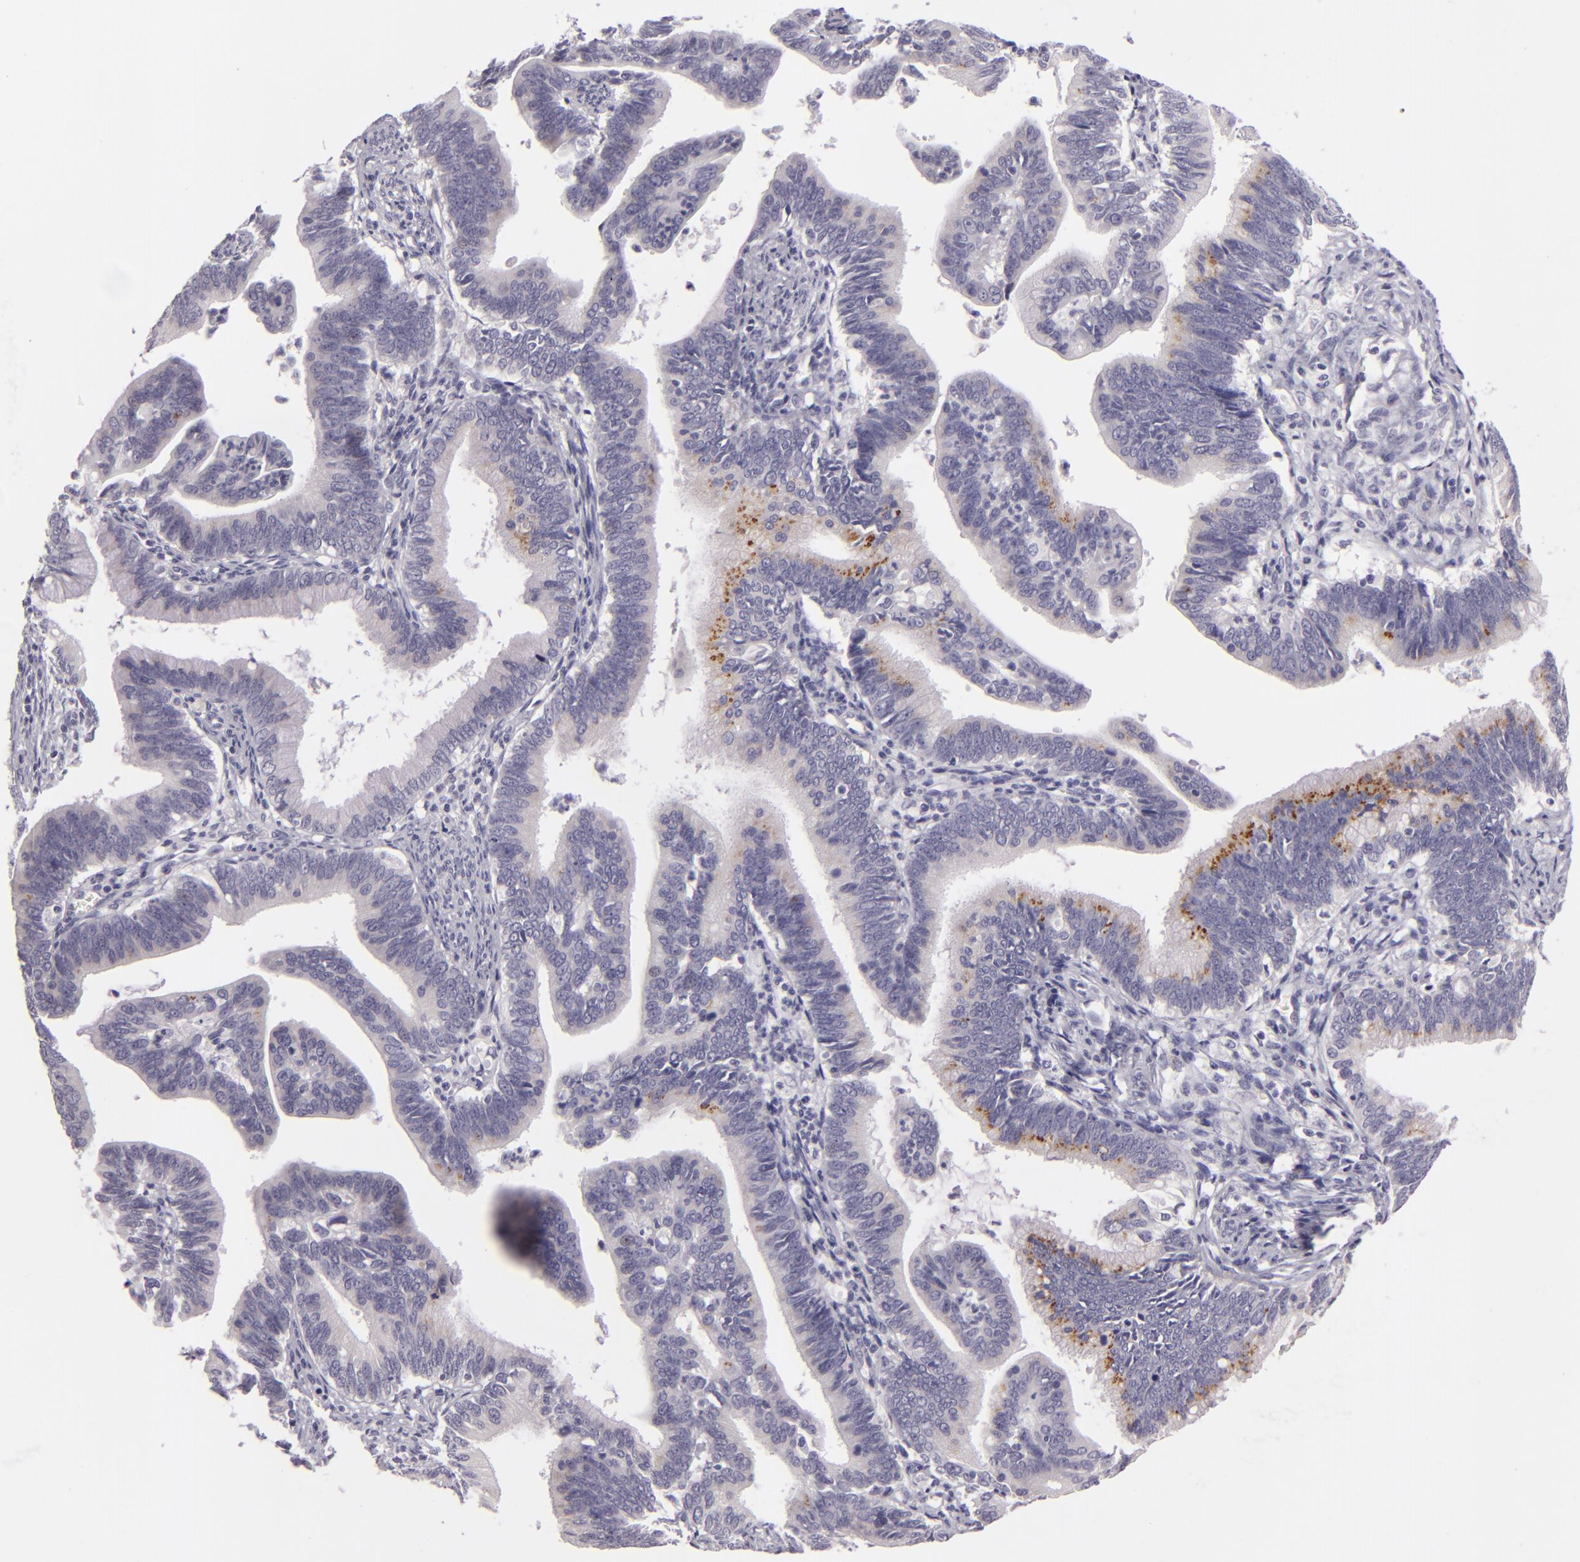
{"staining": {"intensity": "moderate", "quantity": "<25%", "location": "cytoplasmic/membranous"}, "tissue": "cervical cancer", "cell_type": "Tumor cells", "image_type": "cancer", "snomed": [{"axis": "morphology", "description": "Adenocarcinoma, NOS"}, {"axis": "topography", "description": "Cervix"}], "caption": "Cervical adenocarcinoma was stained to show a protein in brown. There is low levels of moderate cytoplasmic/membranous expression in approximately <25% of tumor cells. (brown staining indicates protein expression, while blue staining denotes nuclei).", "gene": "EGFL6", "patient": {"sex": "female", "age": 47}}